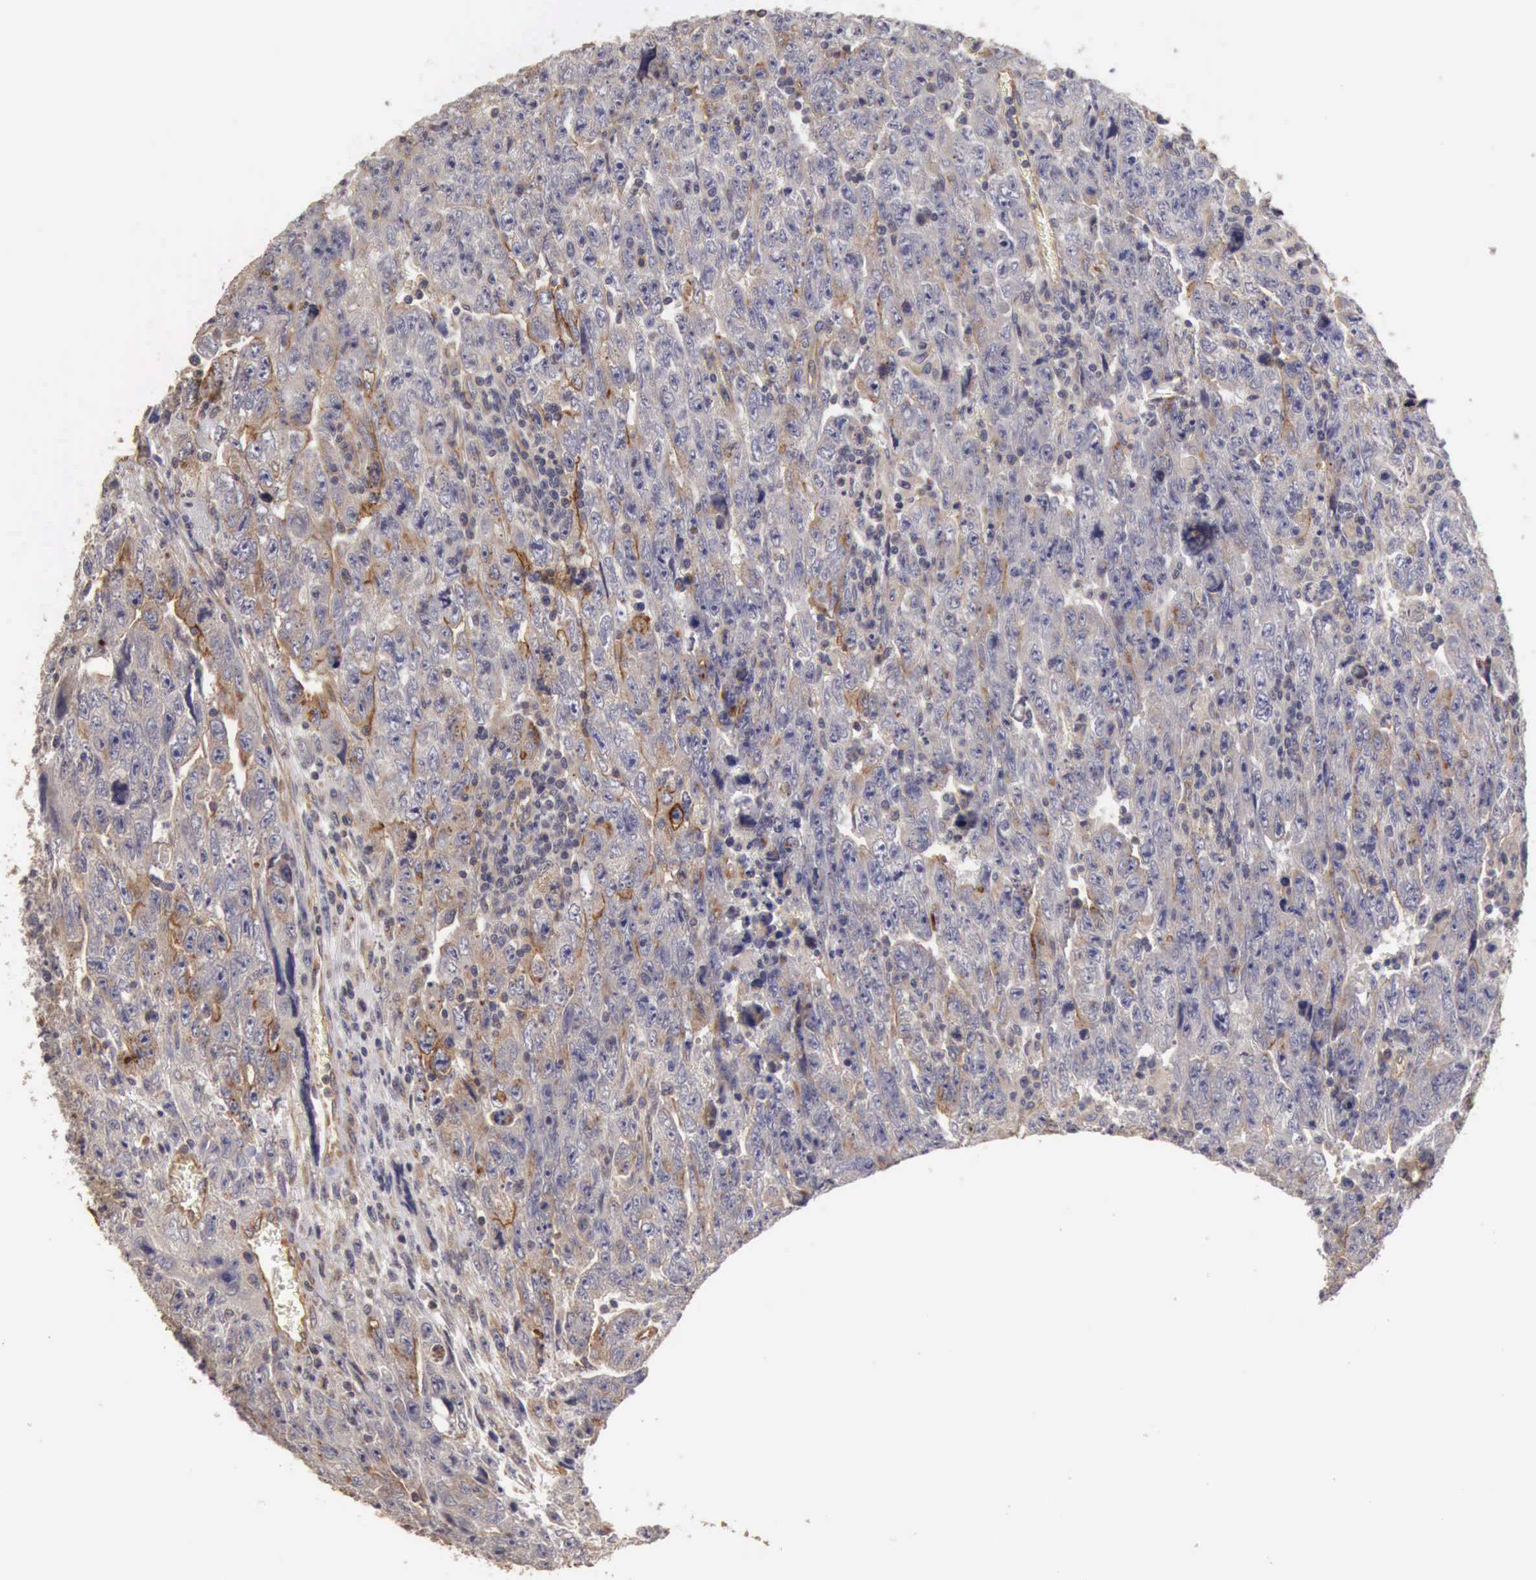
{"staining": {"intensity": "negative", "quantity": "none", "location": "none"}, "tissue": "testis cancer", "cell_type": "Tumor cells", "image_type": "cancer", "snomed": [{"axis": "morphology", "description": "Carcinoma, Embryonal, NOS"}, {"axis": "topography", "description": "Testis"}], "caption": "An image of testis cancer (embryonal carcinoma) stained for a protein exhibits no brown staining in tumor cells.", "gene": "BMX", "patient": {"sex": "male", "age": 28}}